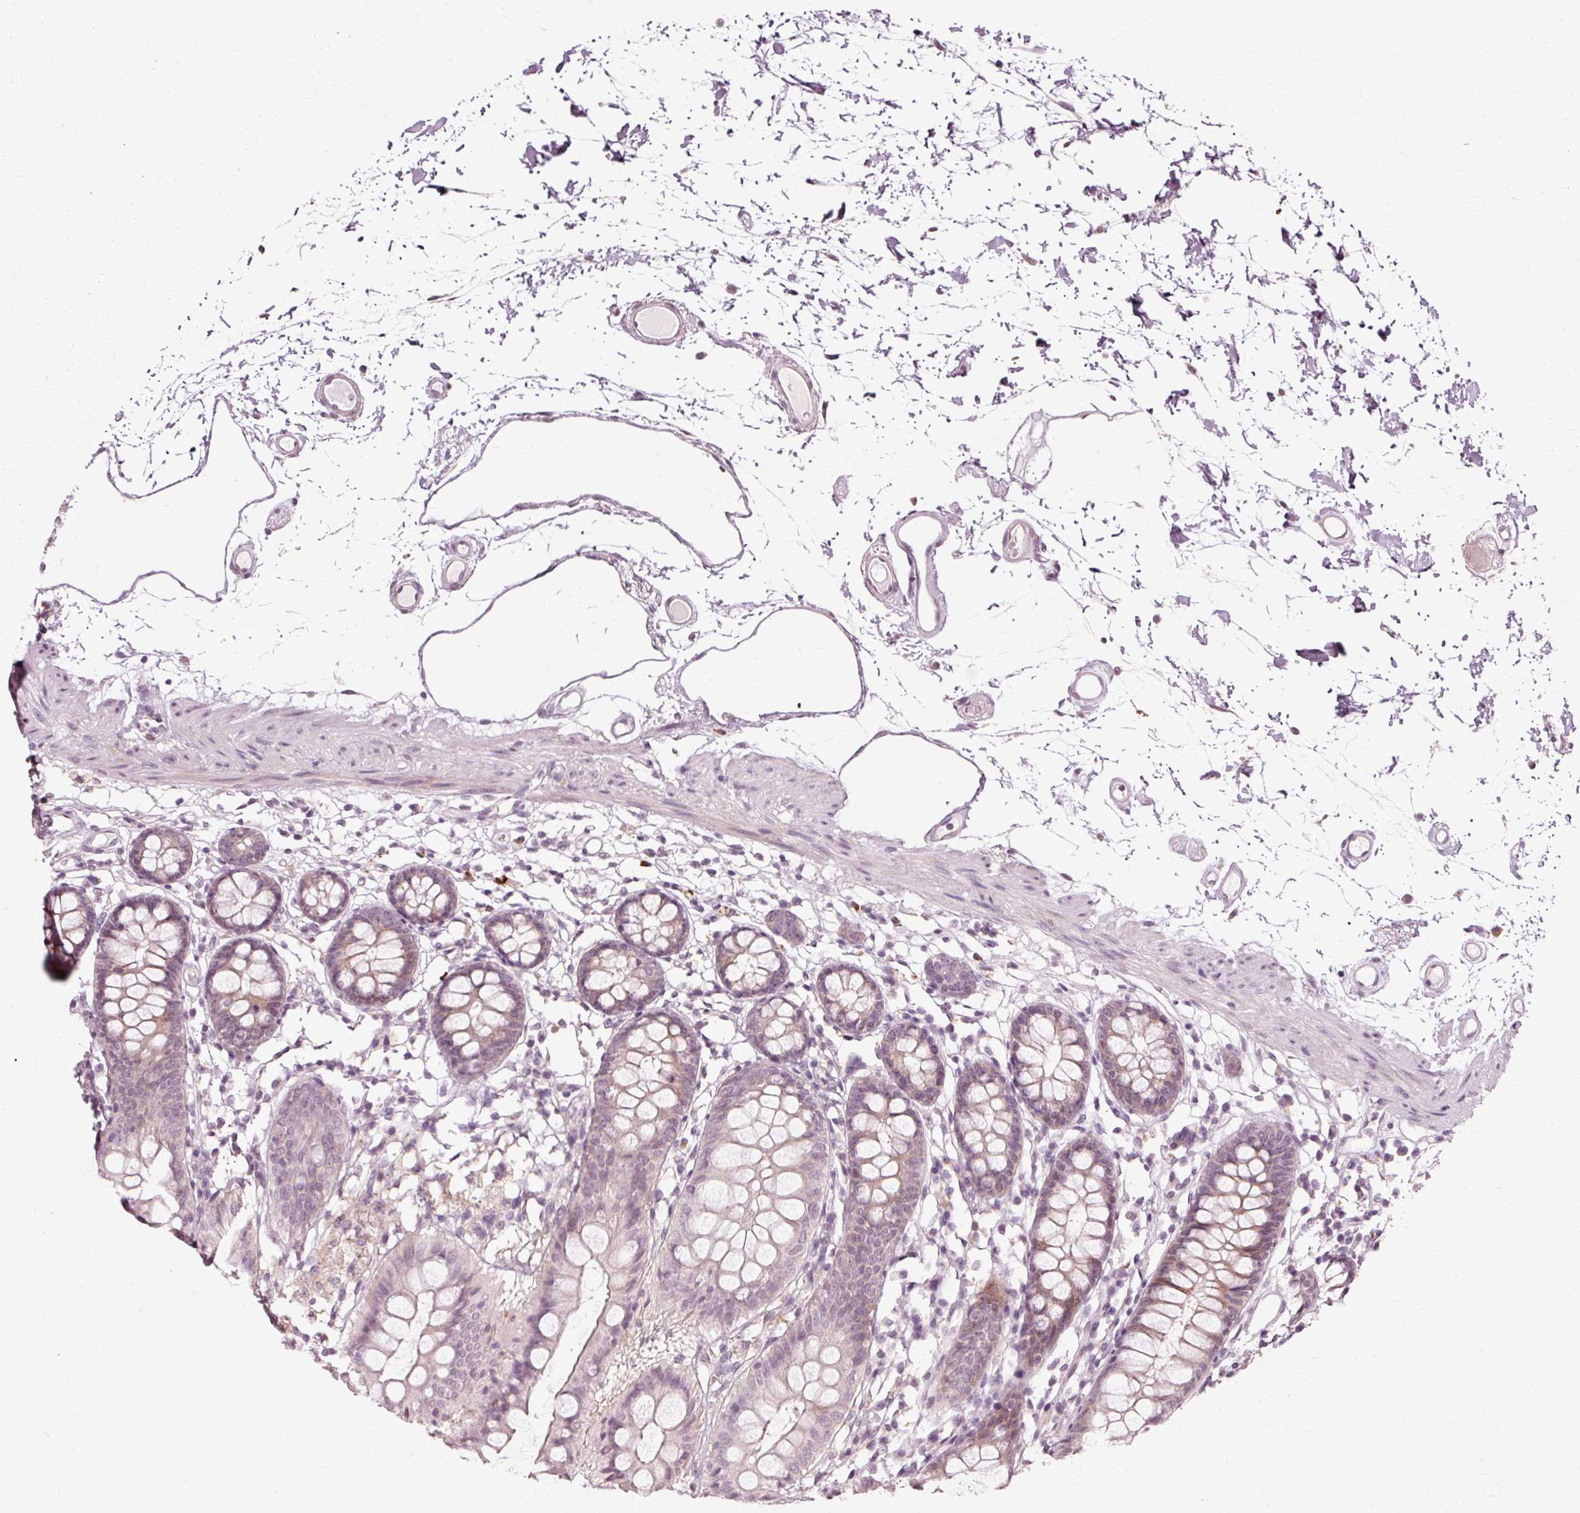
{"staining": {"intensity": "negative", "quantity": "none", "location": "none"}, "tissue": "colon", "cell_type": "Endothelial cells", "image_type": "normal", "snomed": [{"axis": "morphology", "description": "Normal tissue, NOS"}, {"axis": "topography", "description": "Colon"}], "caption": "An immunohistochemistry image of normal colon is shown. There is no staining in endothelial cells of colon. Nuclei are stained in blue.", "gene": "RGPD5", "patient": {"sex": "female", "age": 84}}